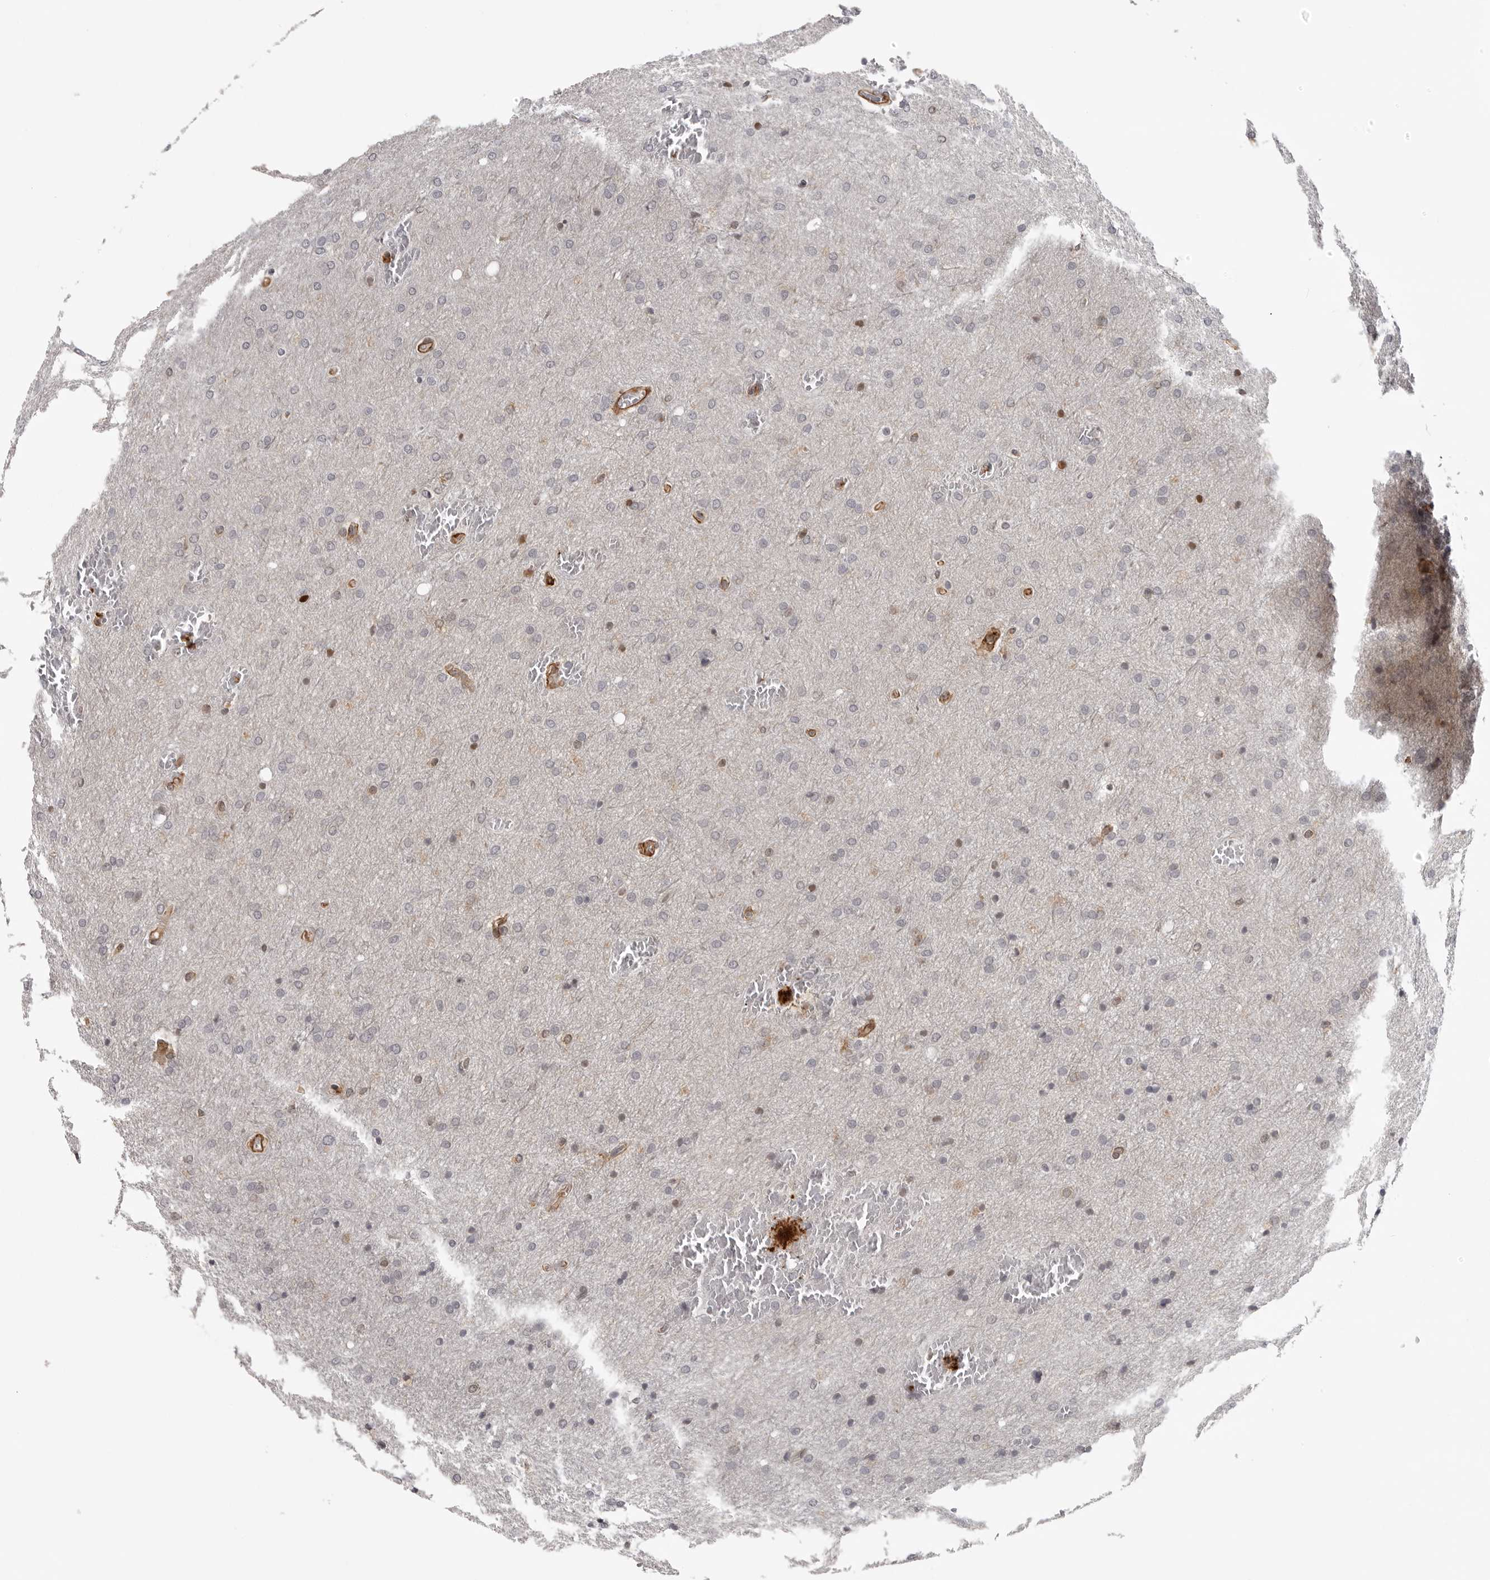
{"staining": {"intensity": "negative", "quantity": "none", "location": "none"}, "tissue": "glioma", "cell_type": "Tumor cells", "image_type": "cancer", "snomed": [{"axis": "morphology", "description": "Glioma, malignant, Low grade"}, {"axis": "topography", "description": "Brain"}], "caption": "Tumor cells show no significant protein positivity in malignant glioma (low-grade). (IHC, brightfield microscopy, high magnification).", "gene": "TUT4", "patient": {"sex": "female", "age": 37}}